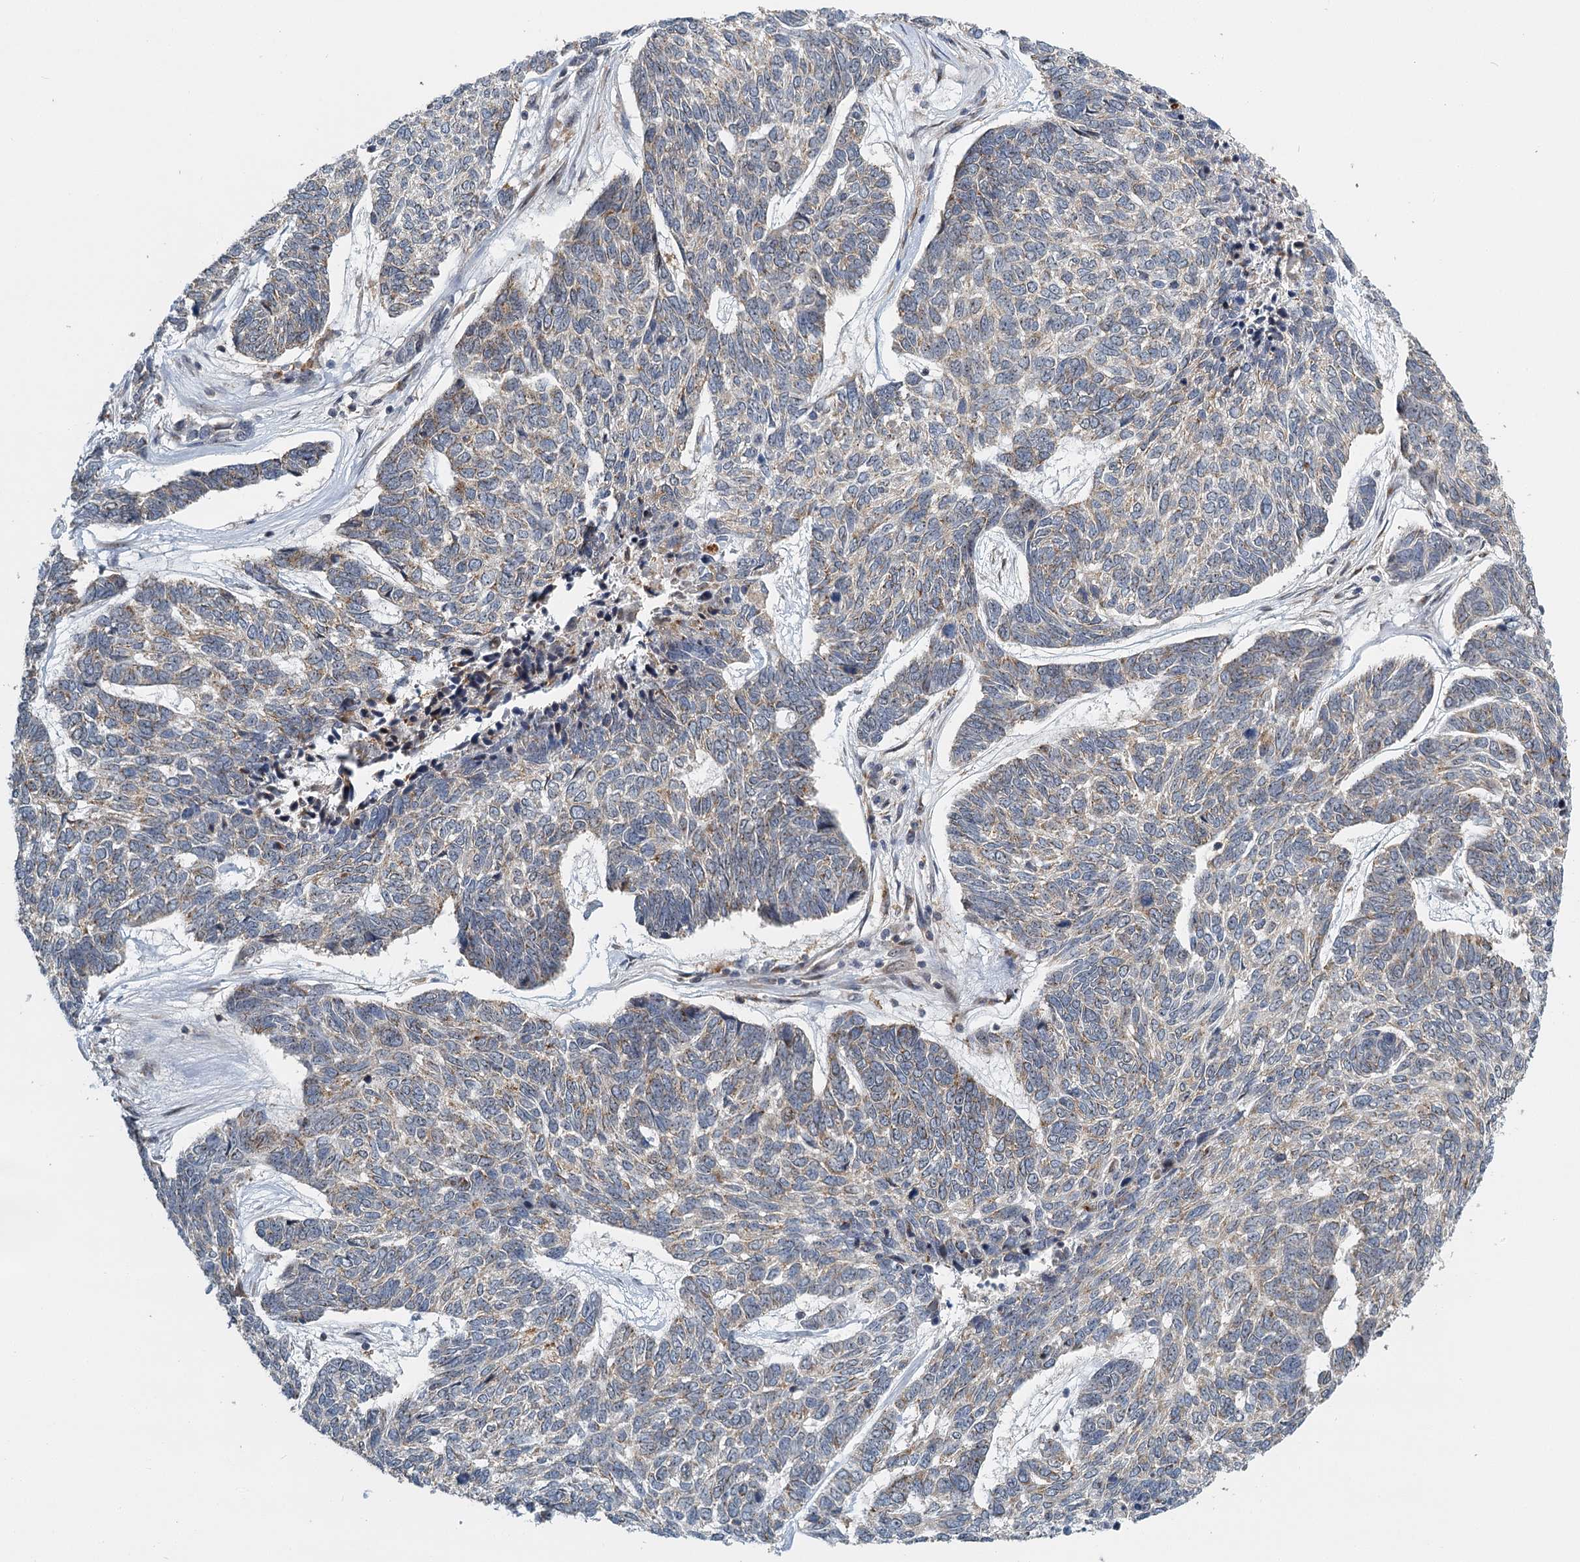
{"staining": {"intensity": "weak", "quantity": "25%-75%", "location": "cytoplasmic/membranous"}, "tissue": "skin cancer", "cell_type": "Tumor cells", "image_type": "cancer", "snomed": [{"axis": "morphology", "description": "Basal cell carcinoma"}, {"axis": "topography", "description": "Skin"}], "caption": "Skin basal cell carcinoma stained with DAB (3,3'-diaminobenzidine) immunohistochemistry exhibits low levels of weak cytoplasmic/membranous positivity in about 25%-75% of tumor cells.", "gene": "TREX1", "patient": {"sex": "female", "age": 65}}